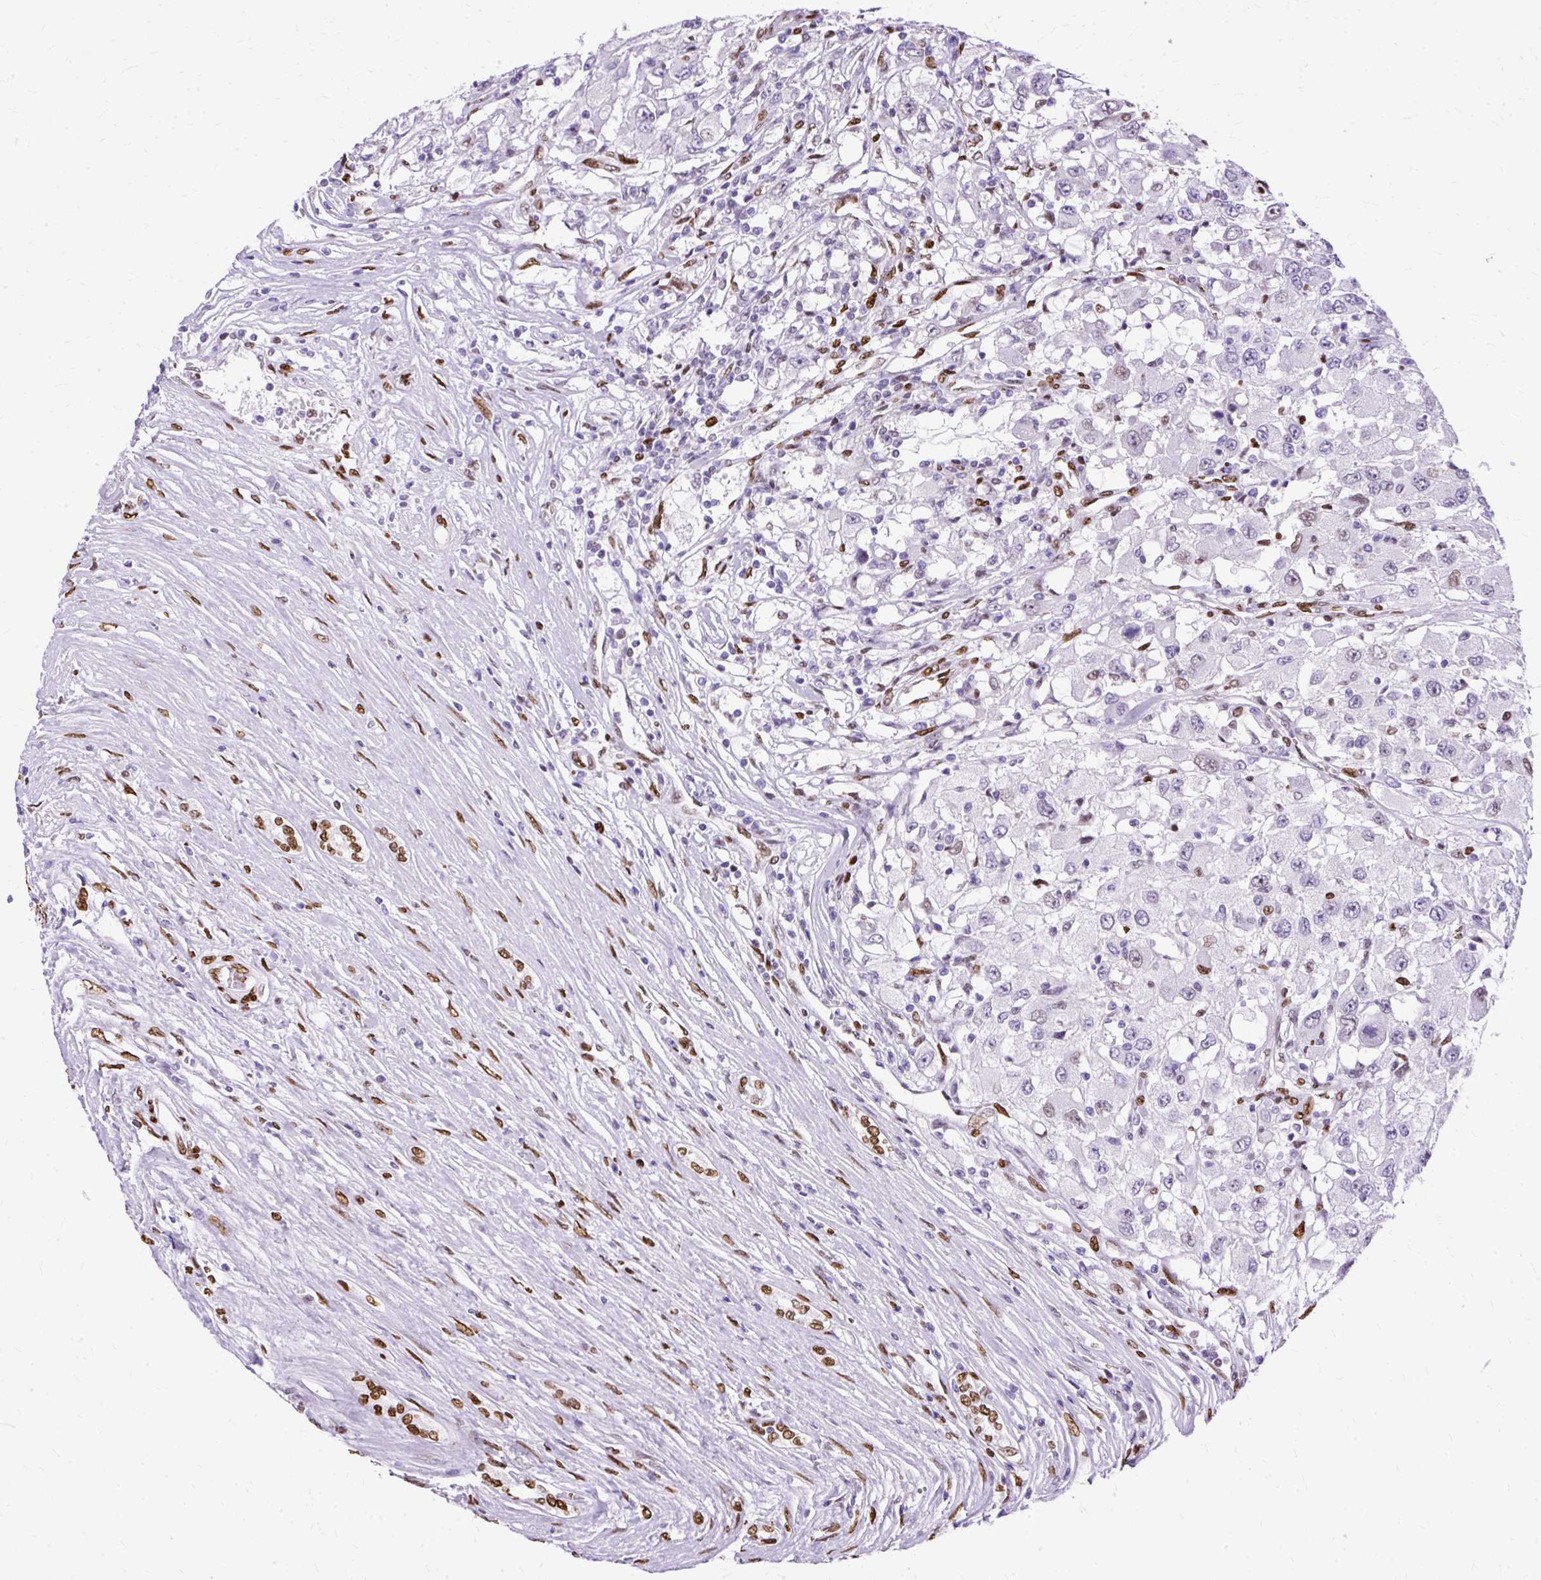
{"staining": {"intensity": "moderate", "quantity": "<25%", "location": "nuclear"}, "tissue": "renal cancer", "cell_type": "Tumor cells", "image_type": "cancer", "snomed": [{"axis": "morphology", "description": "Adenocarcinoma, NOS"}, {"axis": "topography", "description": "Kidney"}], "caption": "Human renal cancer stained with a brown dye reveals moderate nuclear positive positivity in about <25% of tumor cells.", "gene": "TMEM184C", "patient": {"sex": "female", "age": 67}}